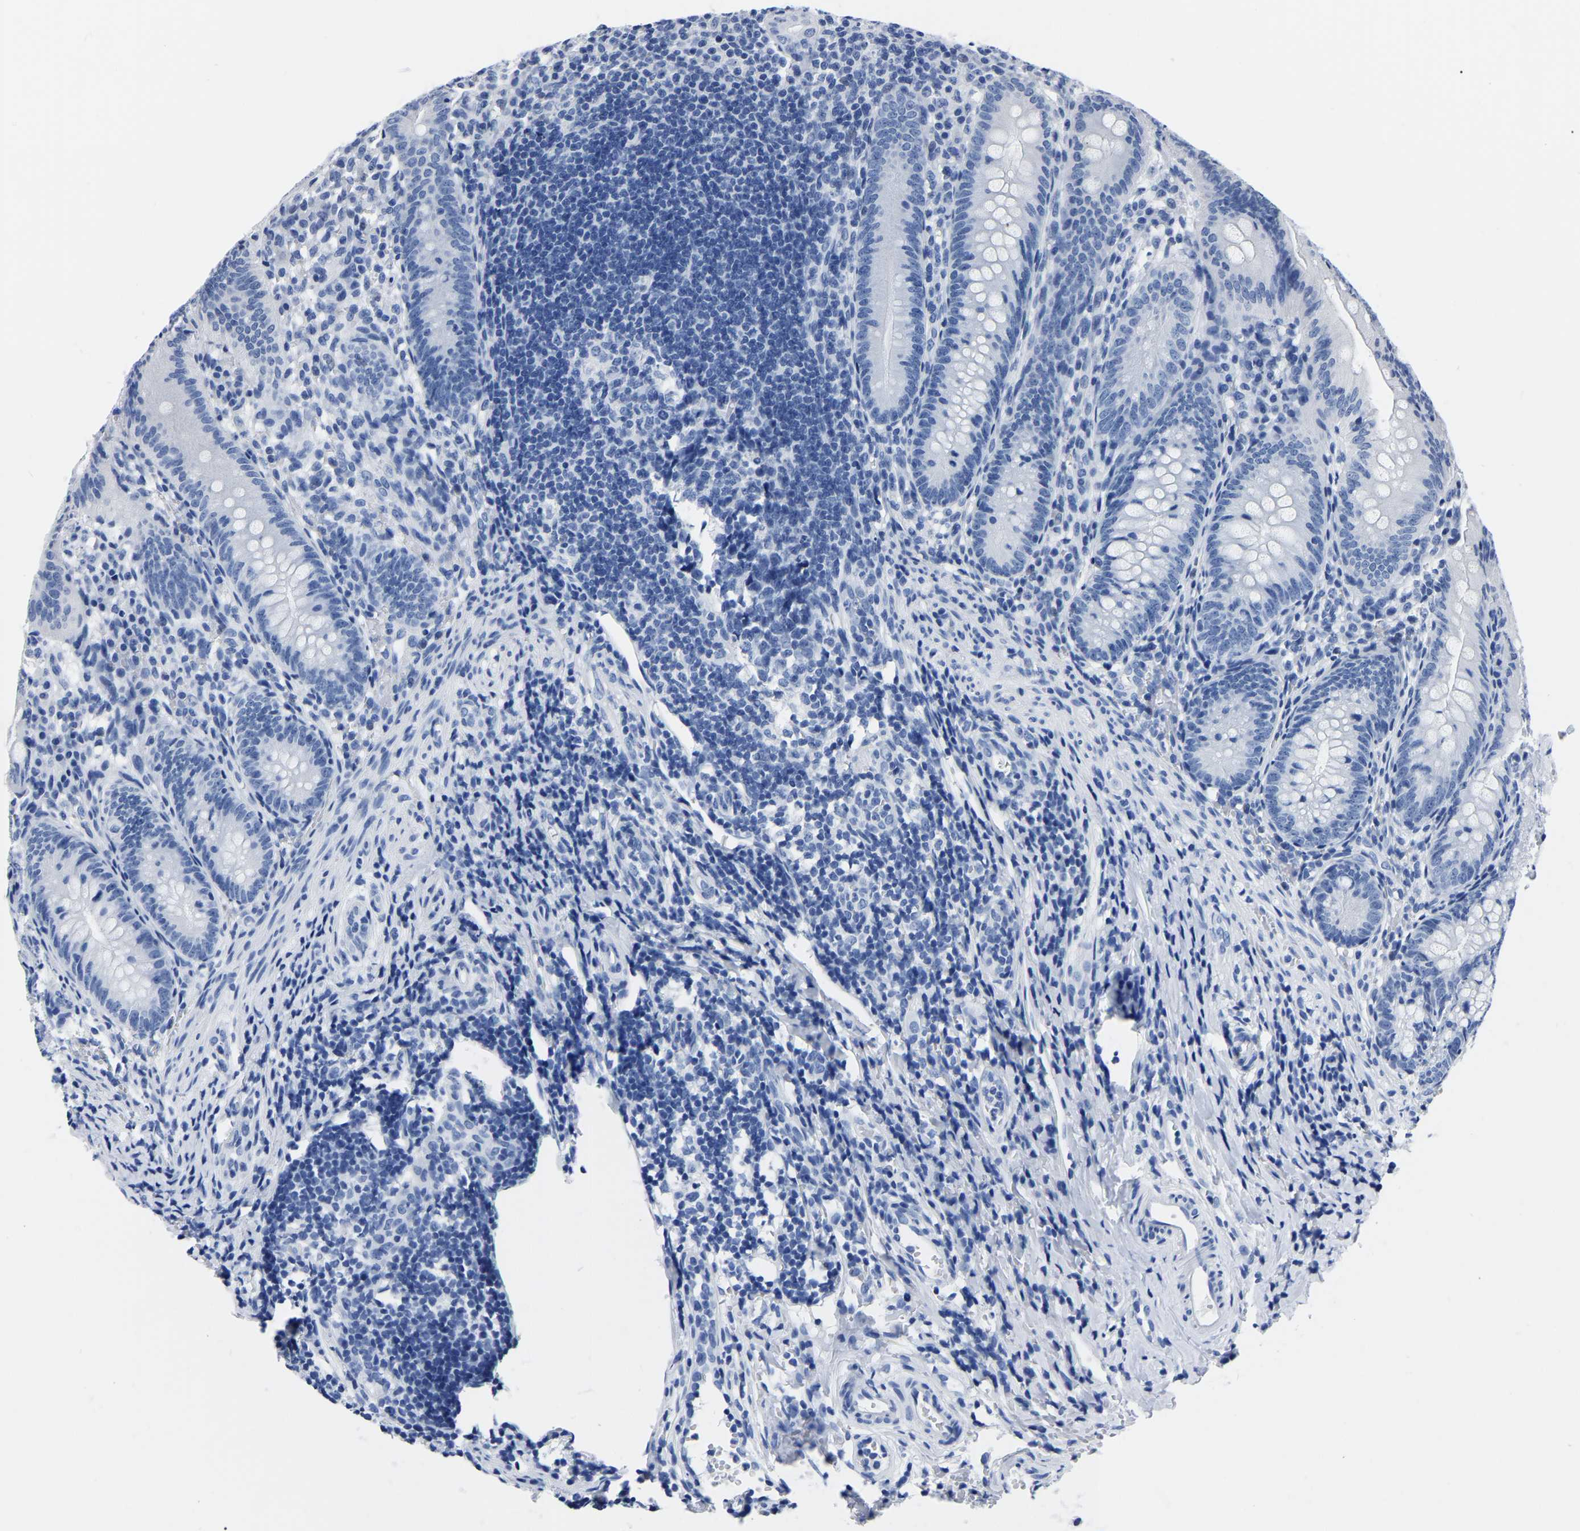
{"staining": {"intensity": "negative", "quantity": "none", "location": "none"}, "tissue": "appendix", "cell_type": "Glandular cells", "image_type": "normal", "snomed": [{"axis": "morphology", "description": "Normal tissue, NOS"}, {"axis": "topography", "description": "Appendix"}], "caption": "The IHC image has no significant positivity in glandular cells of appendix.", "gene": "IMPG2", "patient": {"sex": "male", "age": 1}}